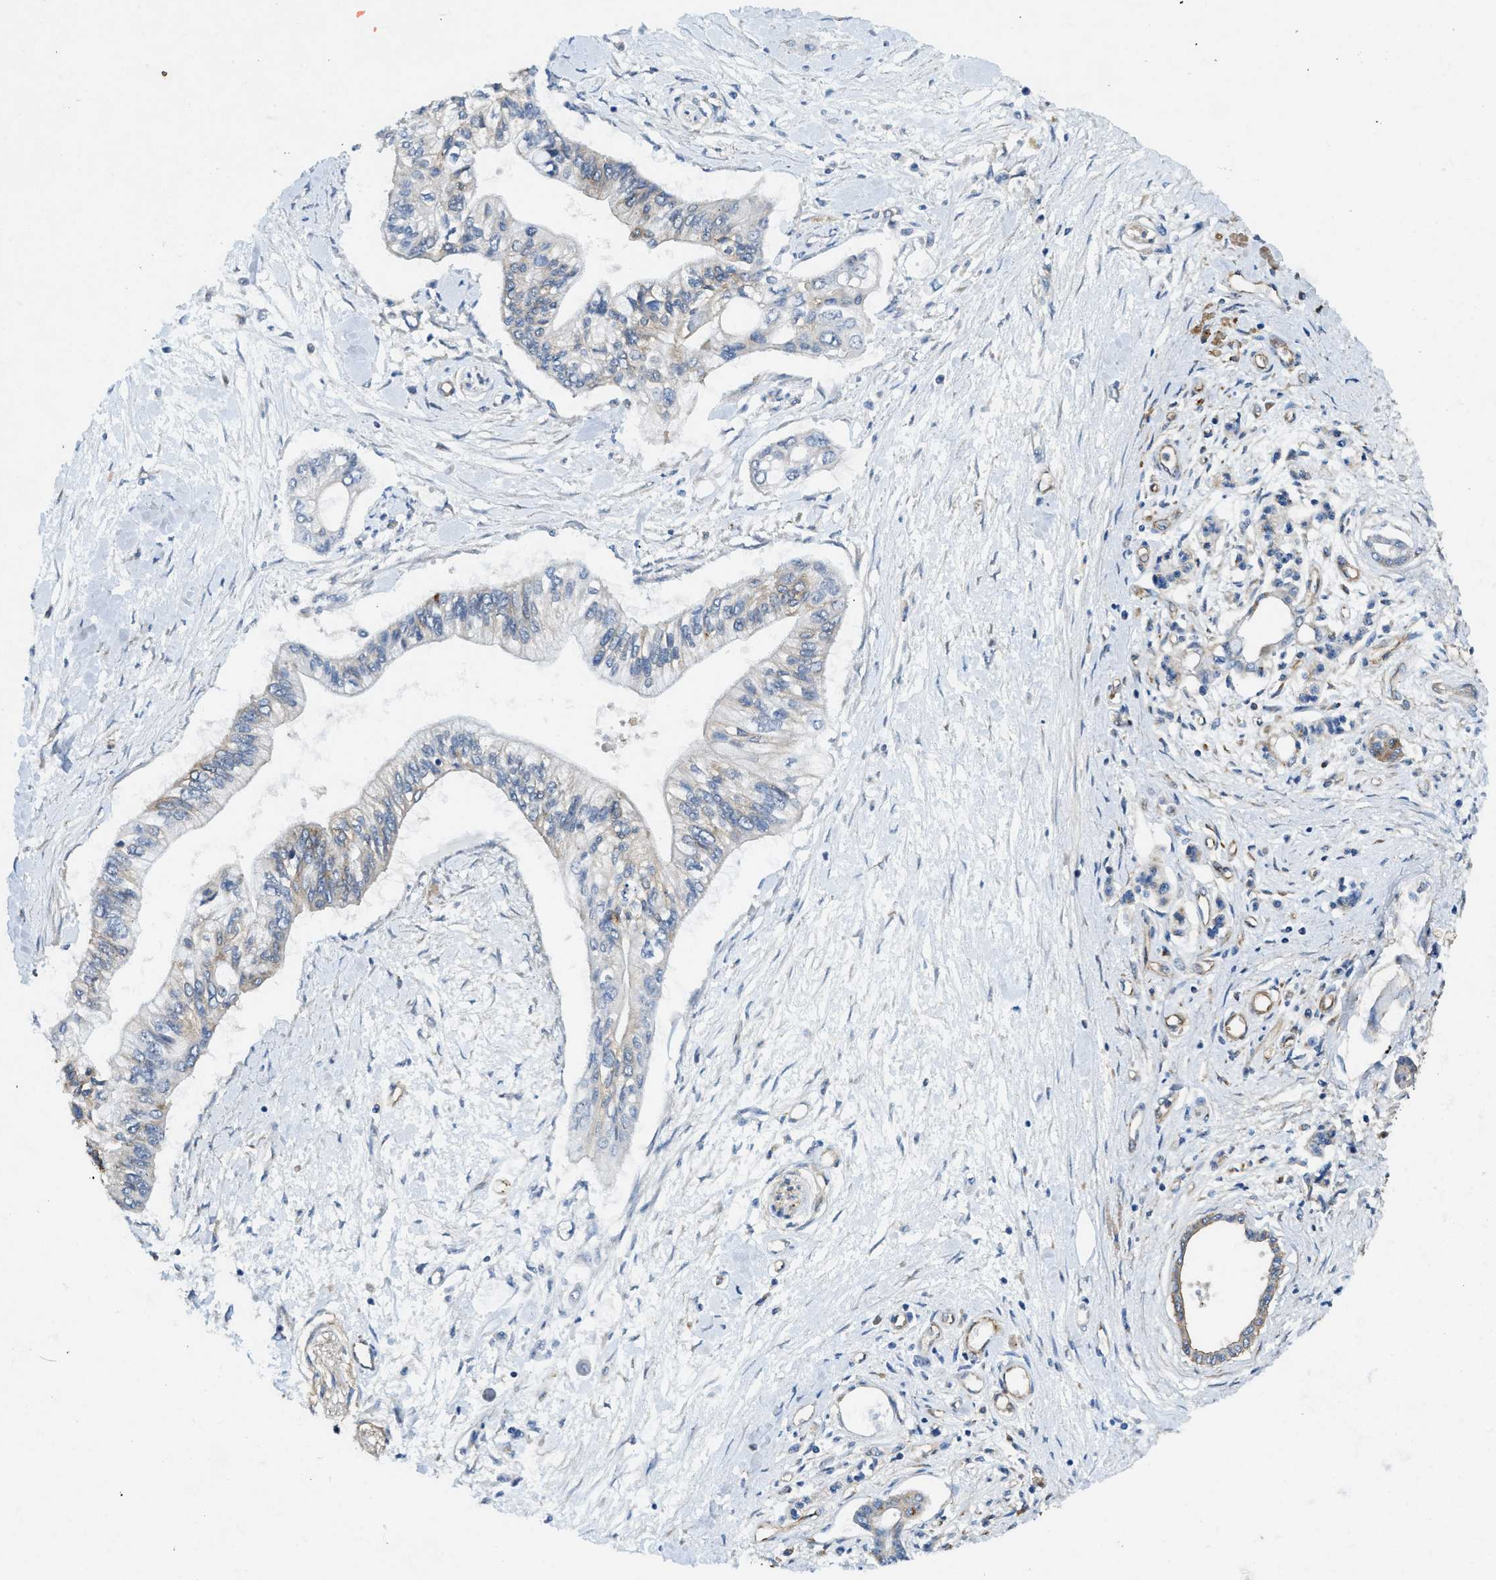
{"staining": {"intensity": "negative", "quantity": "none", "location": "none"}, "tissue": "pancreatic cancer", "cell_type": "Tumor cells", "image_type": "cancer", "snomed": [{"axis": "morphology", "description": "Adenocarcinoma, NOS"}, {"axis": "topography", "description": "Pancreas"}], "caption": "A histopathology image of human pancreatic adenocarcinoma is negative for staining in tumor cells.", "gene": "CDK15", "patient": {"sex": "female", "age": 77}}